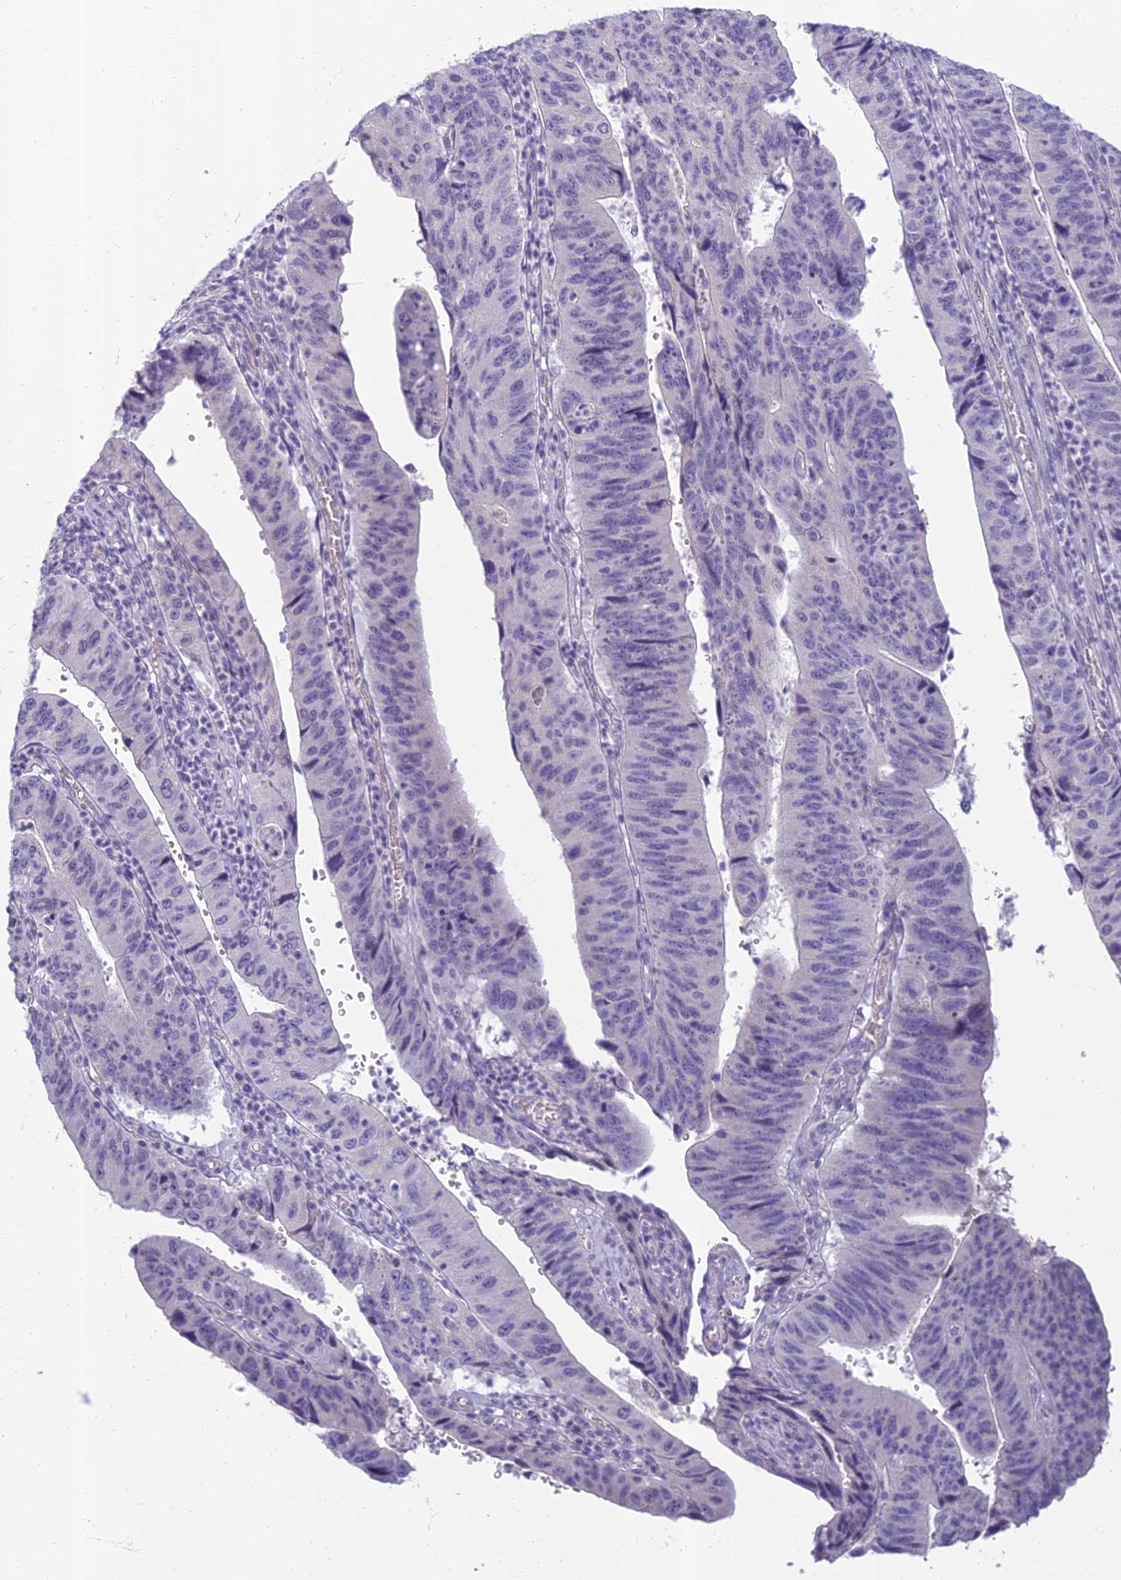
{"staining": {"intensity": "negative", "quantity": "none", "location": "none"}, "tissue": "stomach cancer", "cell_type": "Tumor cells", "image_type": "cancer", "snomed": [{"axis": "morphology", "description": "Adenocarcinoma, NOS"}, {"axis": "topography", "description": "Stomach"}], "caption": "Tumor cells are negative for brown protein staining in stomach cancer.", "gene": "SLC25A41", "patient": {"sex": "male", "age": 59}}